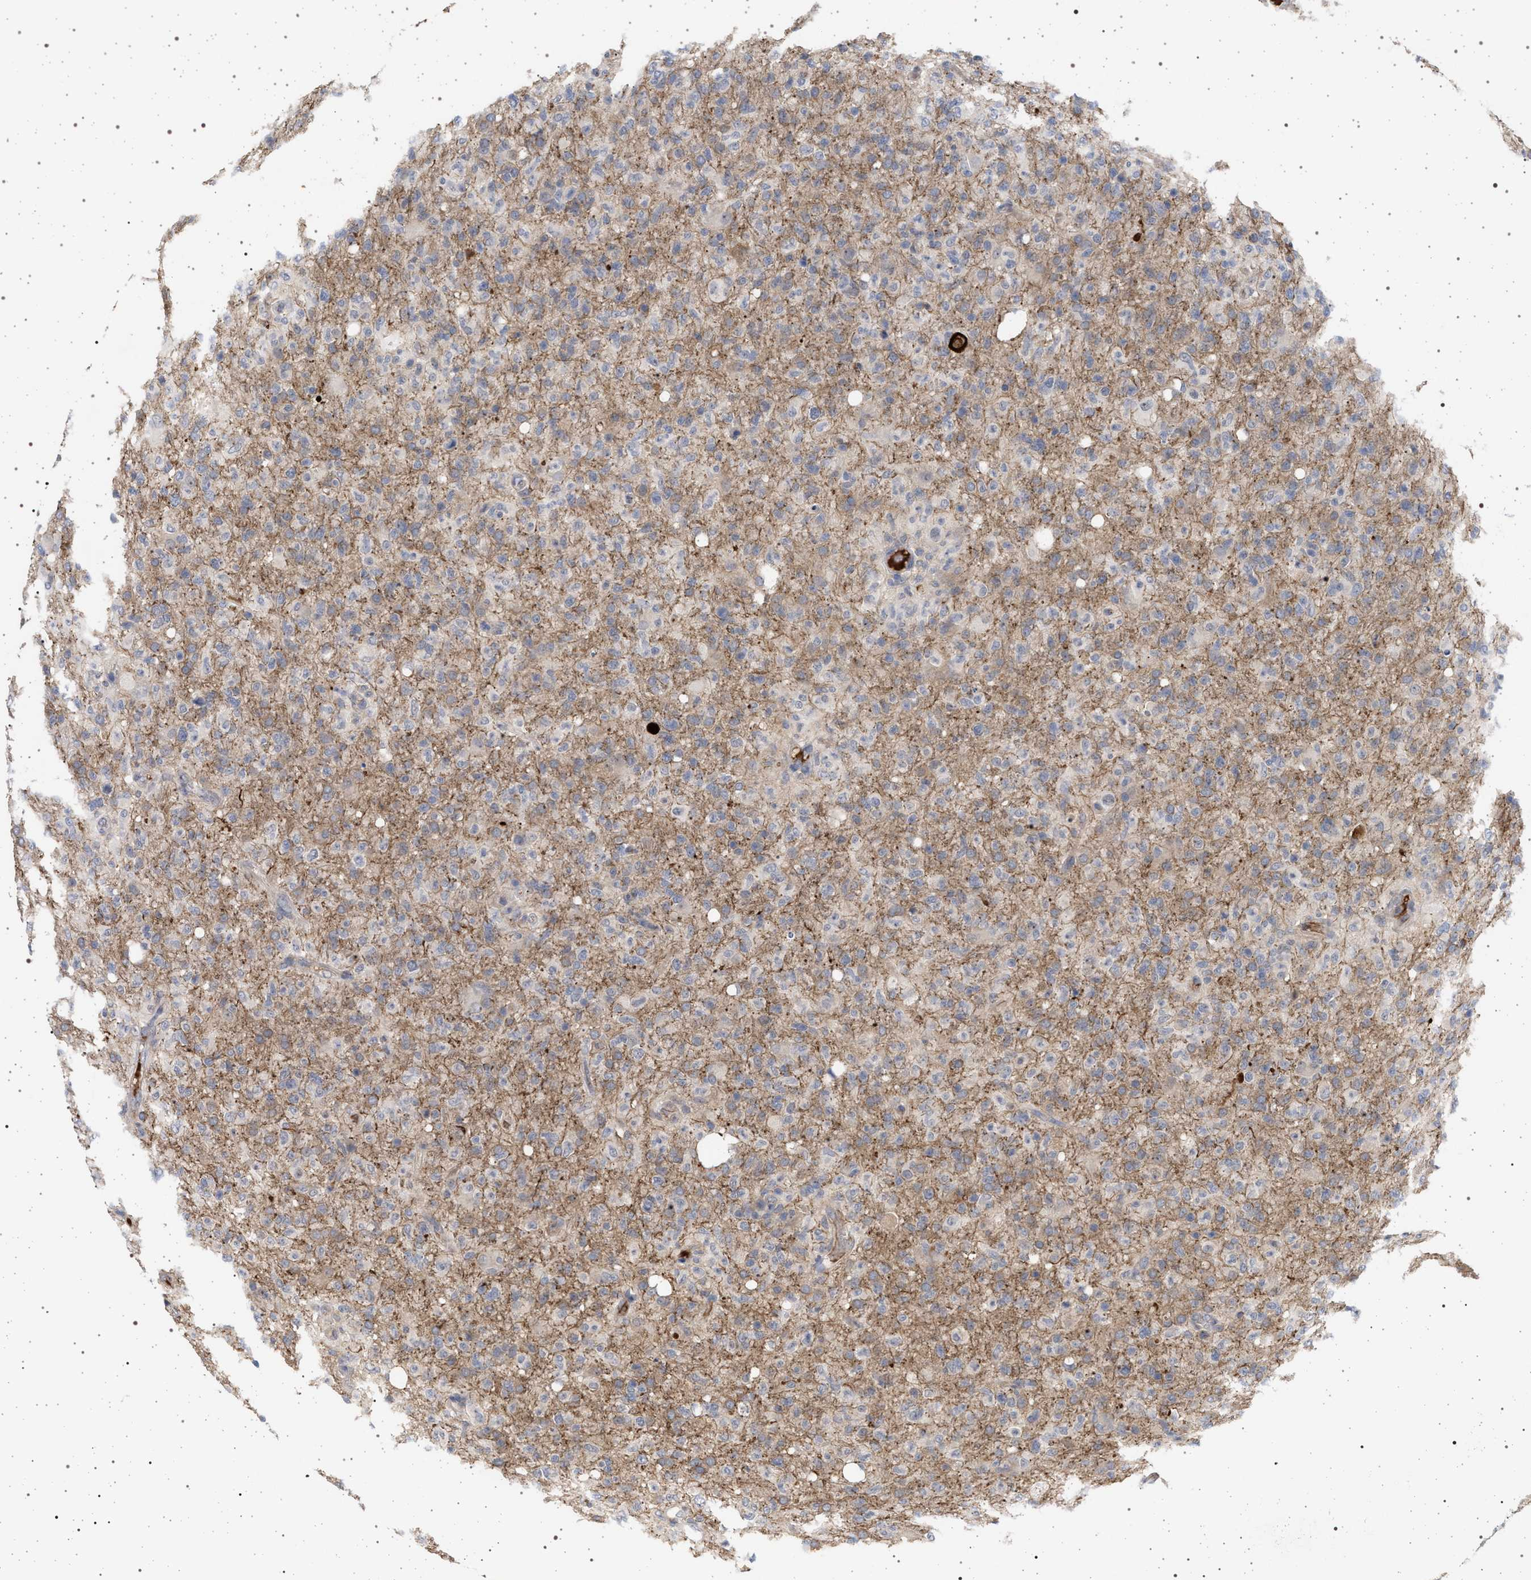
{"staining": {"intensity": "weak", "quantity": "25%-75%", "location": "cytoplasmic/membranous"}, "tissue": "glioma", "cell_type": "Tumor cells", "image_type": "cancer", "snomed": [{"axis": "morphology", "description": "Glioma, malignant, High grade"}, {"axis": "topography", "description": "Brain"}], "caption": "Approximately 25%-75% of tumor cells in human malignant glioma (high-grade) display weak cytoplasmic/membranous protein positivity as visualized by brown immunohistochemical staining.", "gene": "RBM48", "patient": {"sex": "female", "age": 57}}